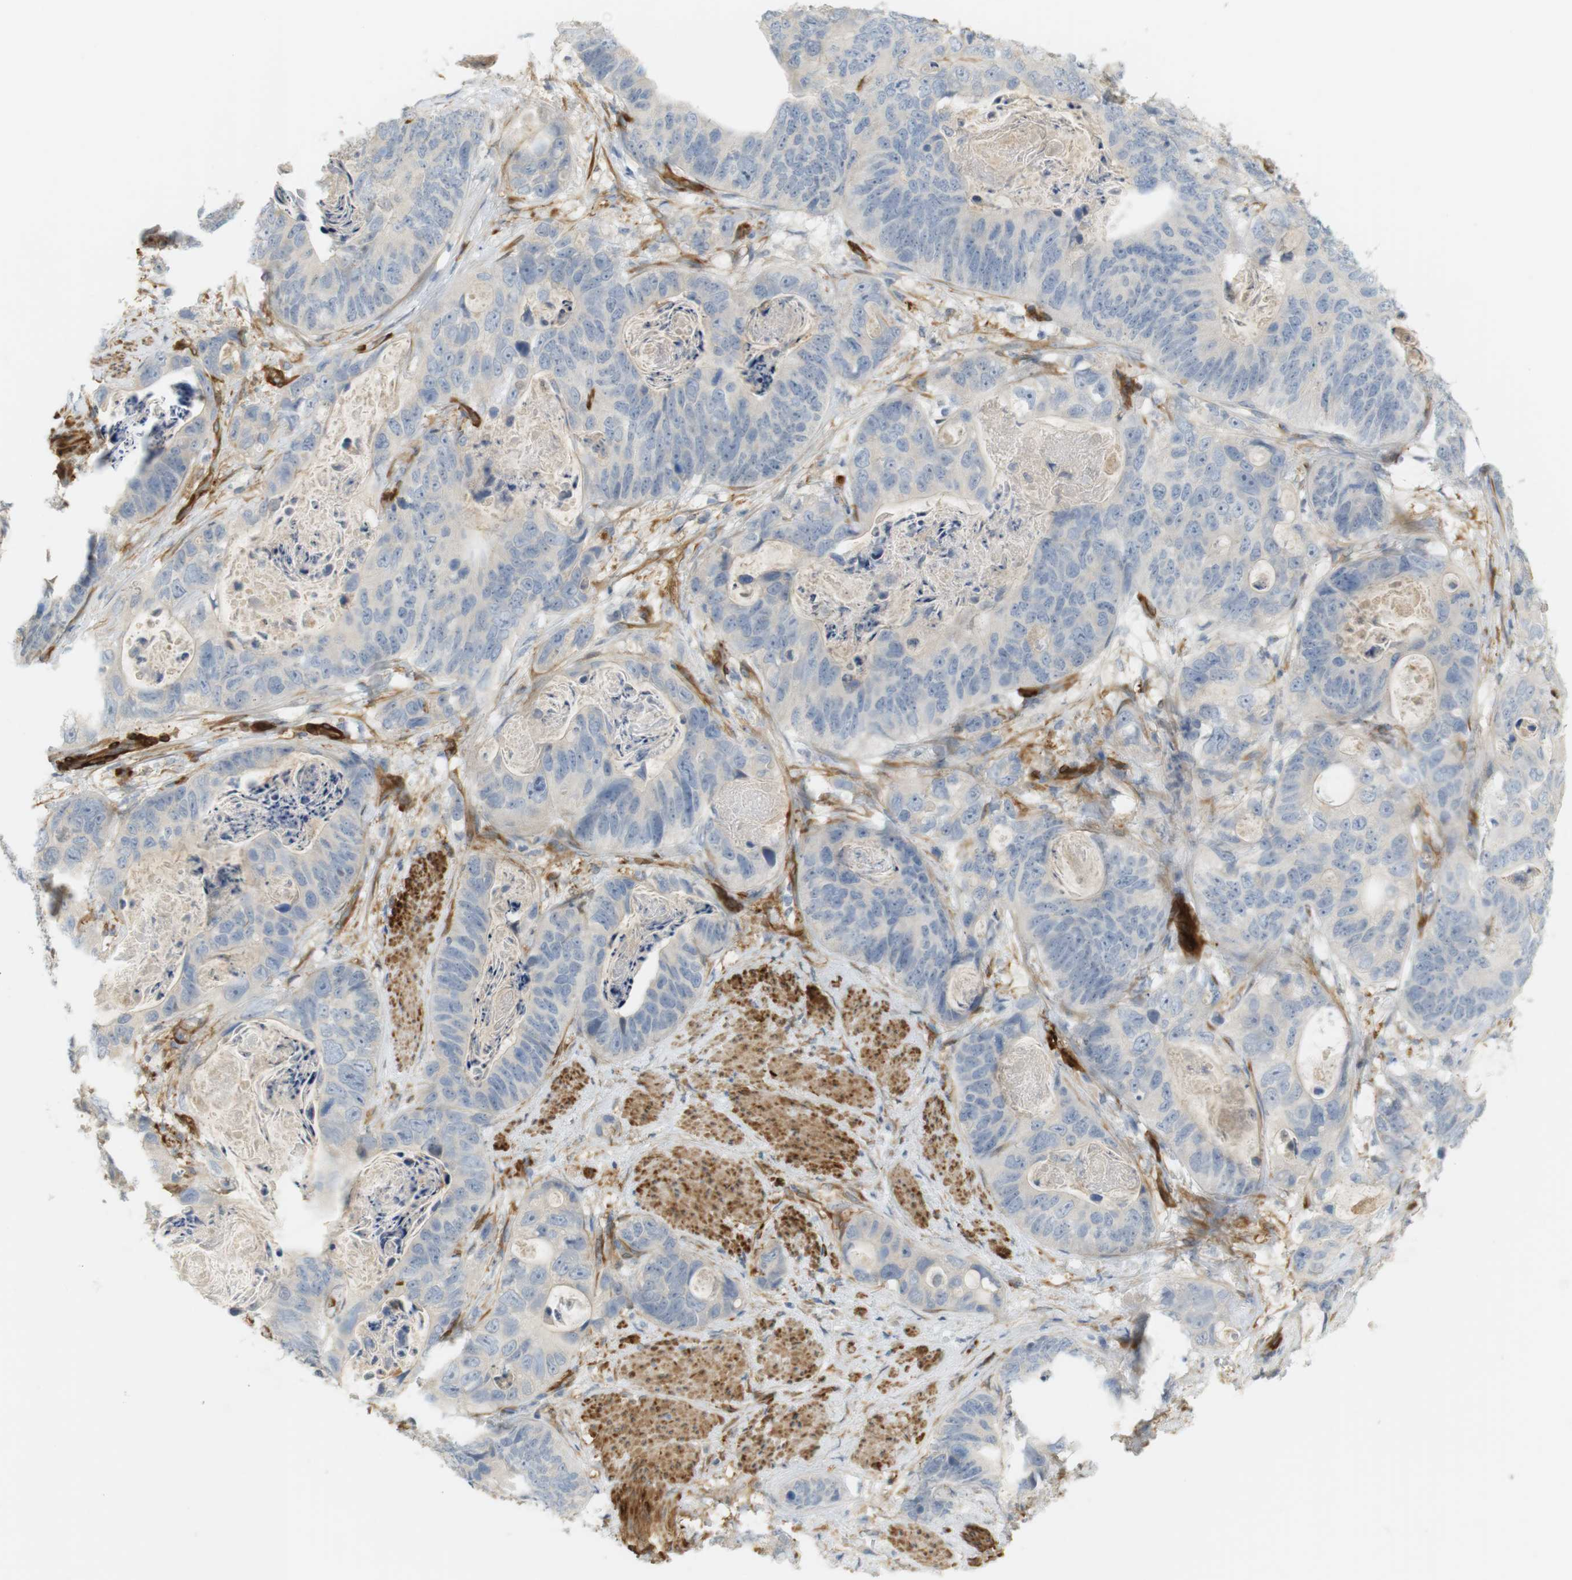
{"staining": {"intensity": "negative", "quantity": "none", "location": "none"}, "tissue": "stomach cancer", "cell_type": "Tumor cells", "image_type": "cancer", "snomed": [{"axis": "morphology", "description": "Adenocarcinoma, NOS"}, {"axis": "topography", "description": "Stomach"}], "caption": "Histopathology image shows no protein expression in tumor cells of stomach cancer (adenocarcinoma) tissue.", "gene": "PDE3A", "patient": {"sex": "female", "age": 89}}